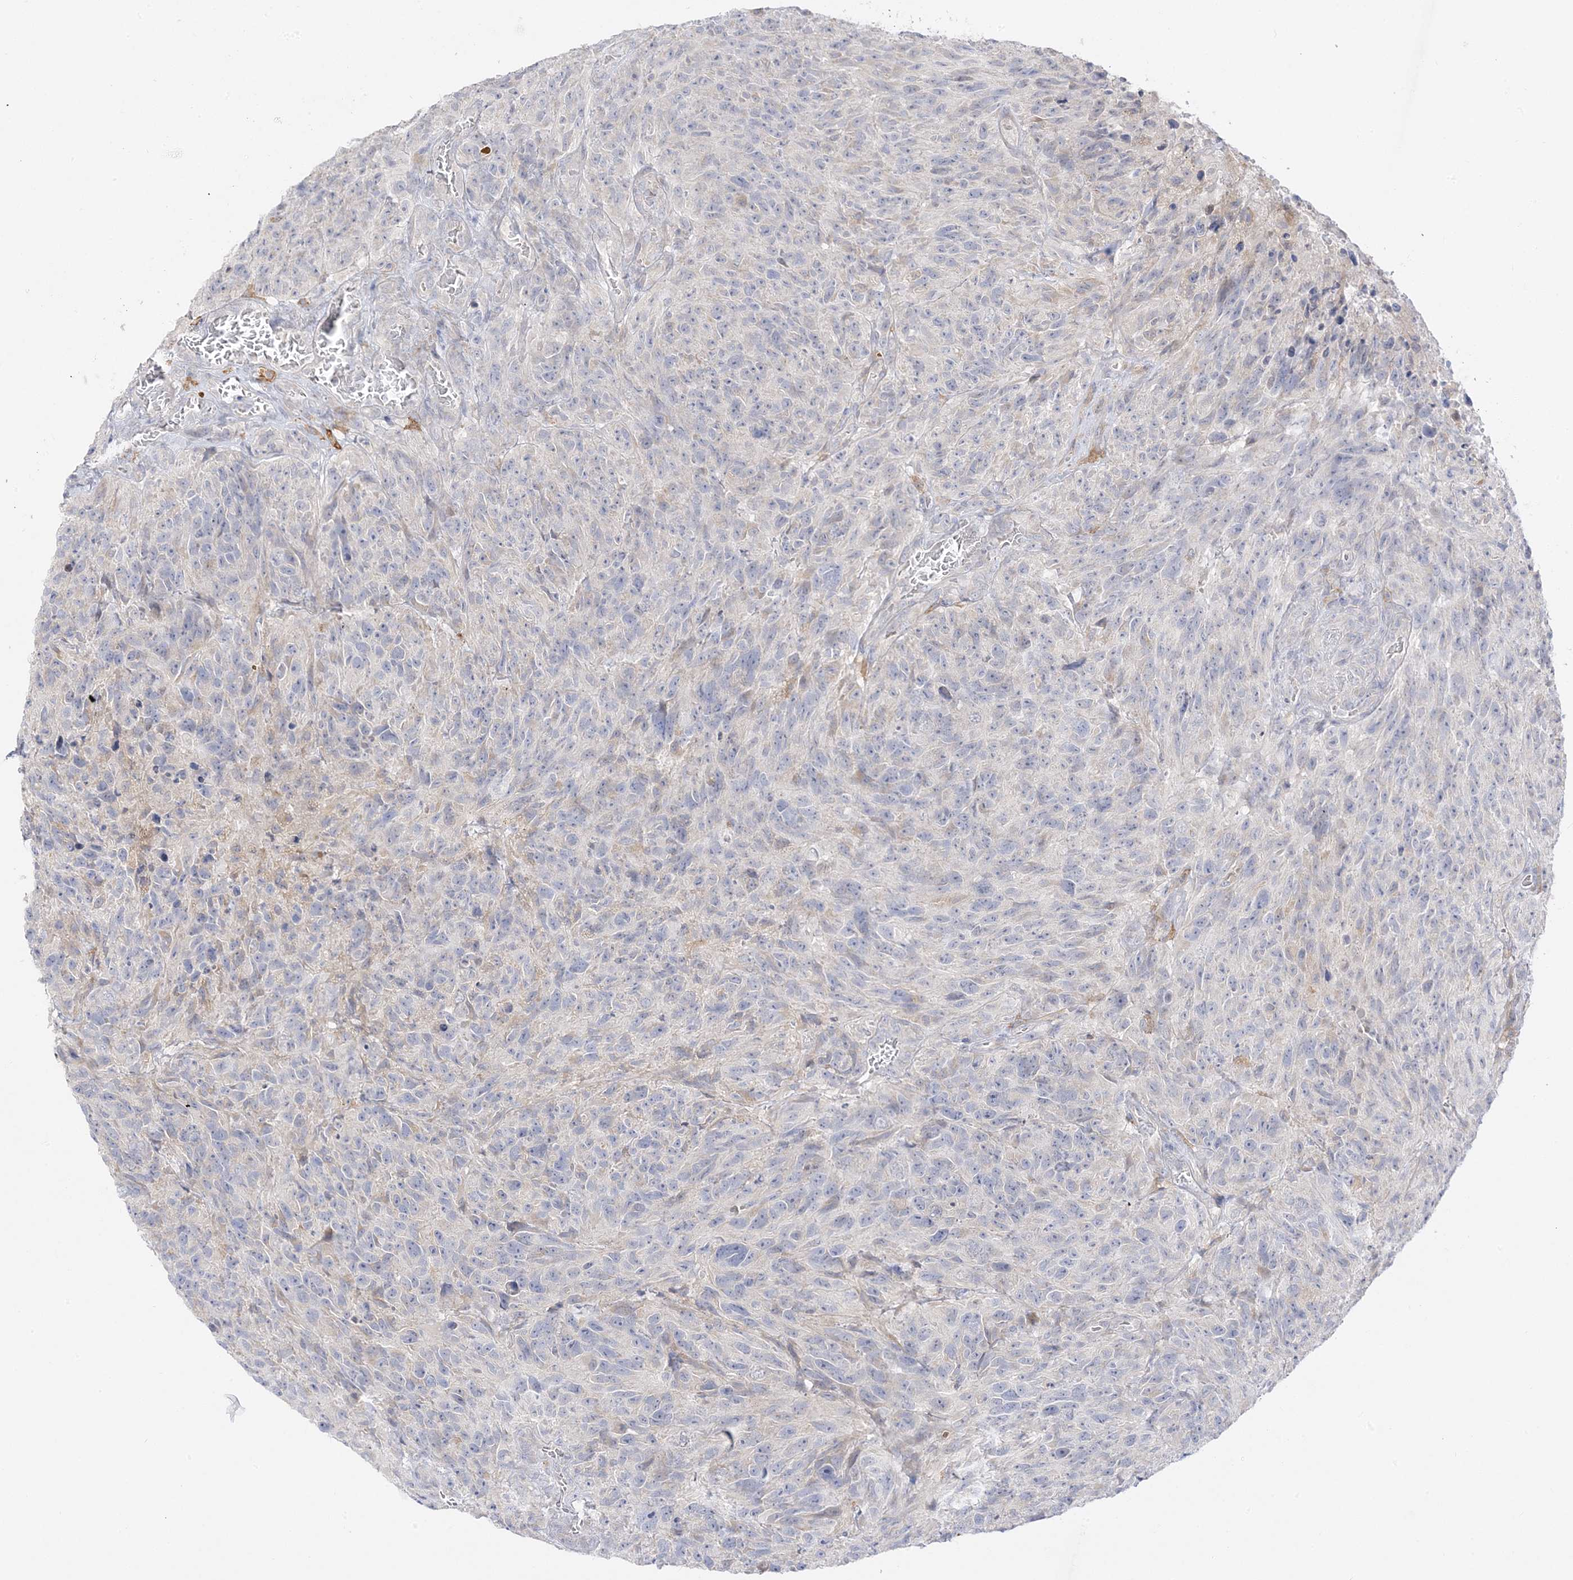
{"staining": {"intensity": "negative", "quantity": "none", "location": "none"}, "tissue": "glioma", "cell_type": "Tumor cells", "image_type": "cancer", "snomed": [{"axis": "morphology", "description": "Glioma, malignant, High grade"}, {"axis": "topography", "description": "Brain"}], "caption": "Protein analysis of malignant glioma (high-grade) shows no significant expression in tumor cells.", "gene": "C2CD2", "patient": {"sex": "male", "age": 69}}